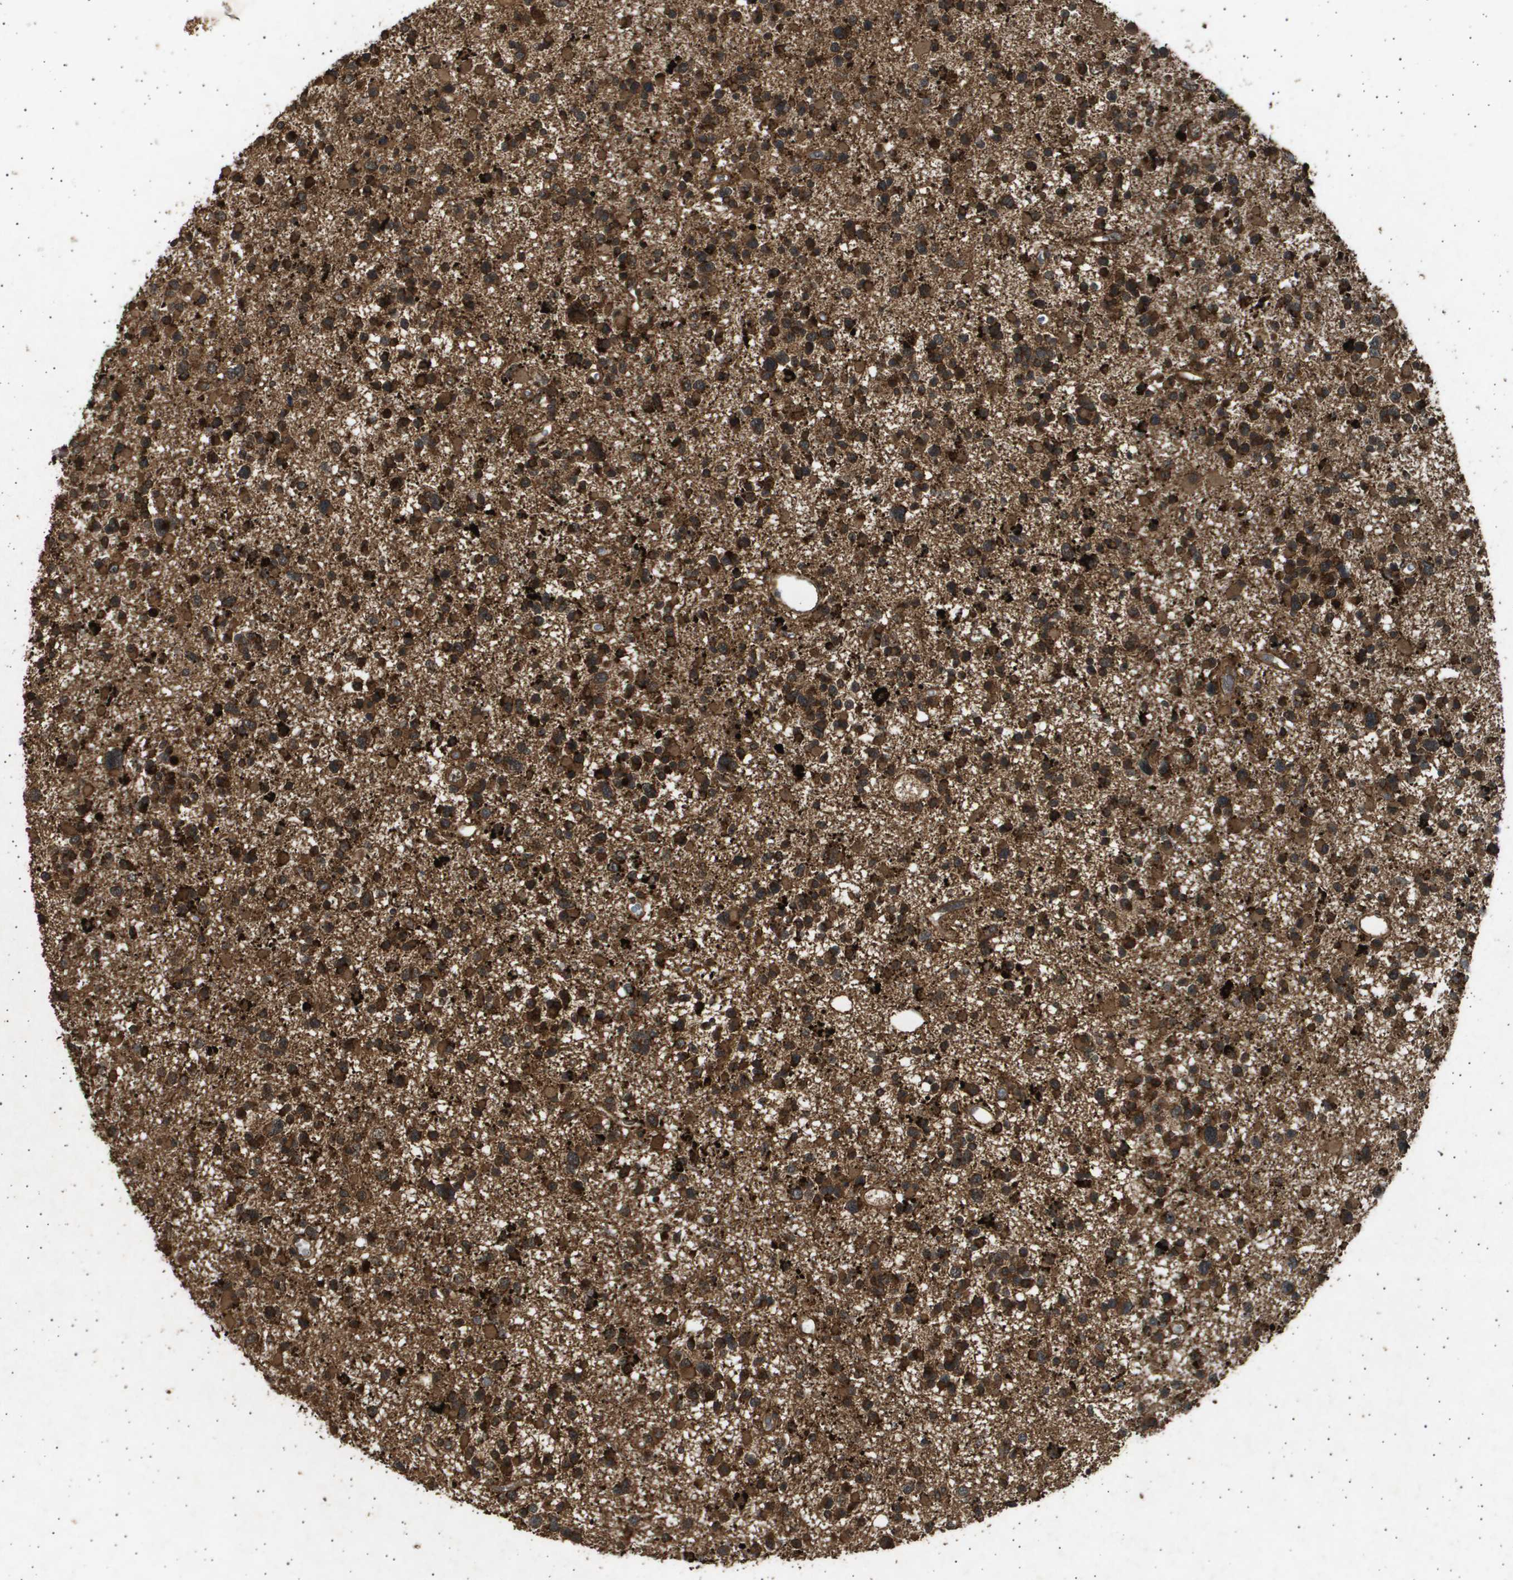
{"staining": {"intensity": "strong", "quantity": ">75%", "location": "cytoplasmic/membranous"}, "tissue": "glioma", "cell_type": "Tumor cells", "image_type": "cancer", "snomed": [{"axis": "morphology", "description": "Glioma, malignant, Low grade"}, {"axis": "topography", "description": "Brain"}], "caption": "Strong cytoplasmic/membranous expression is seen in approximately >75% of tumor cells in glioma.", "gene": "TNRC6A", "patient": {"sex": "female", "age": 22}}